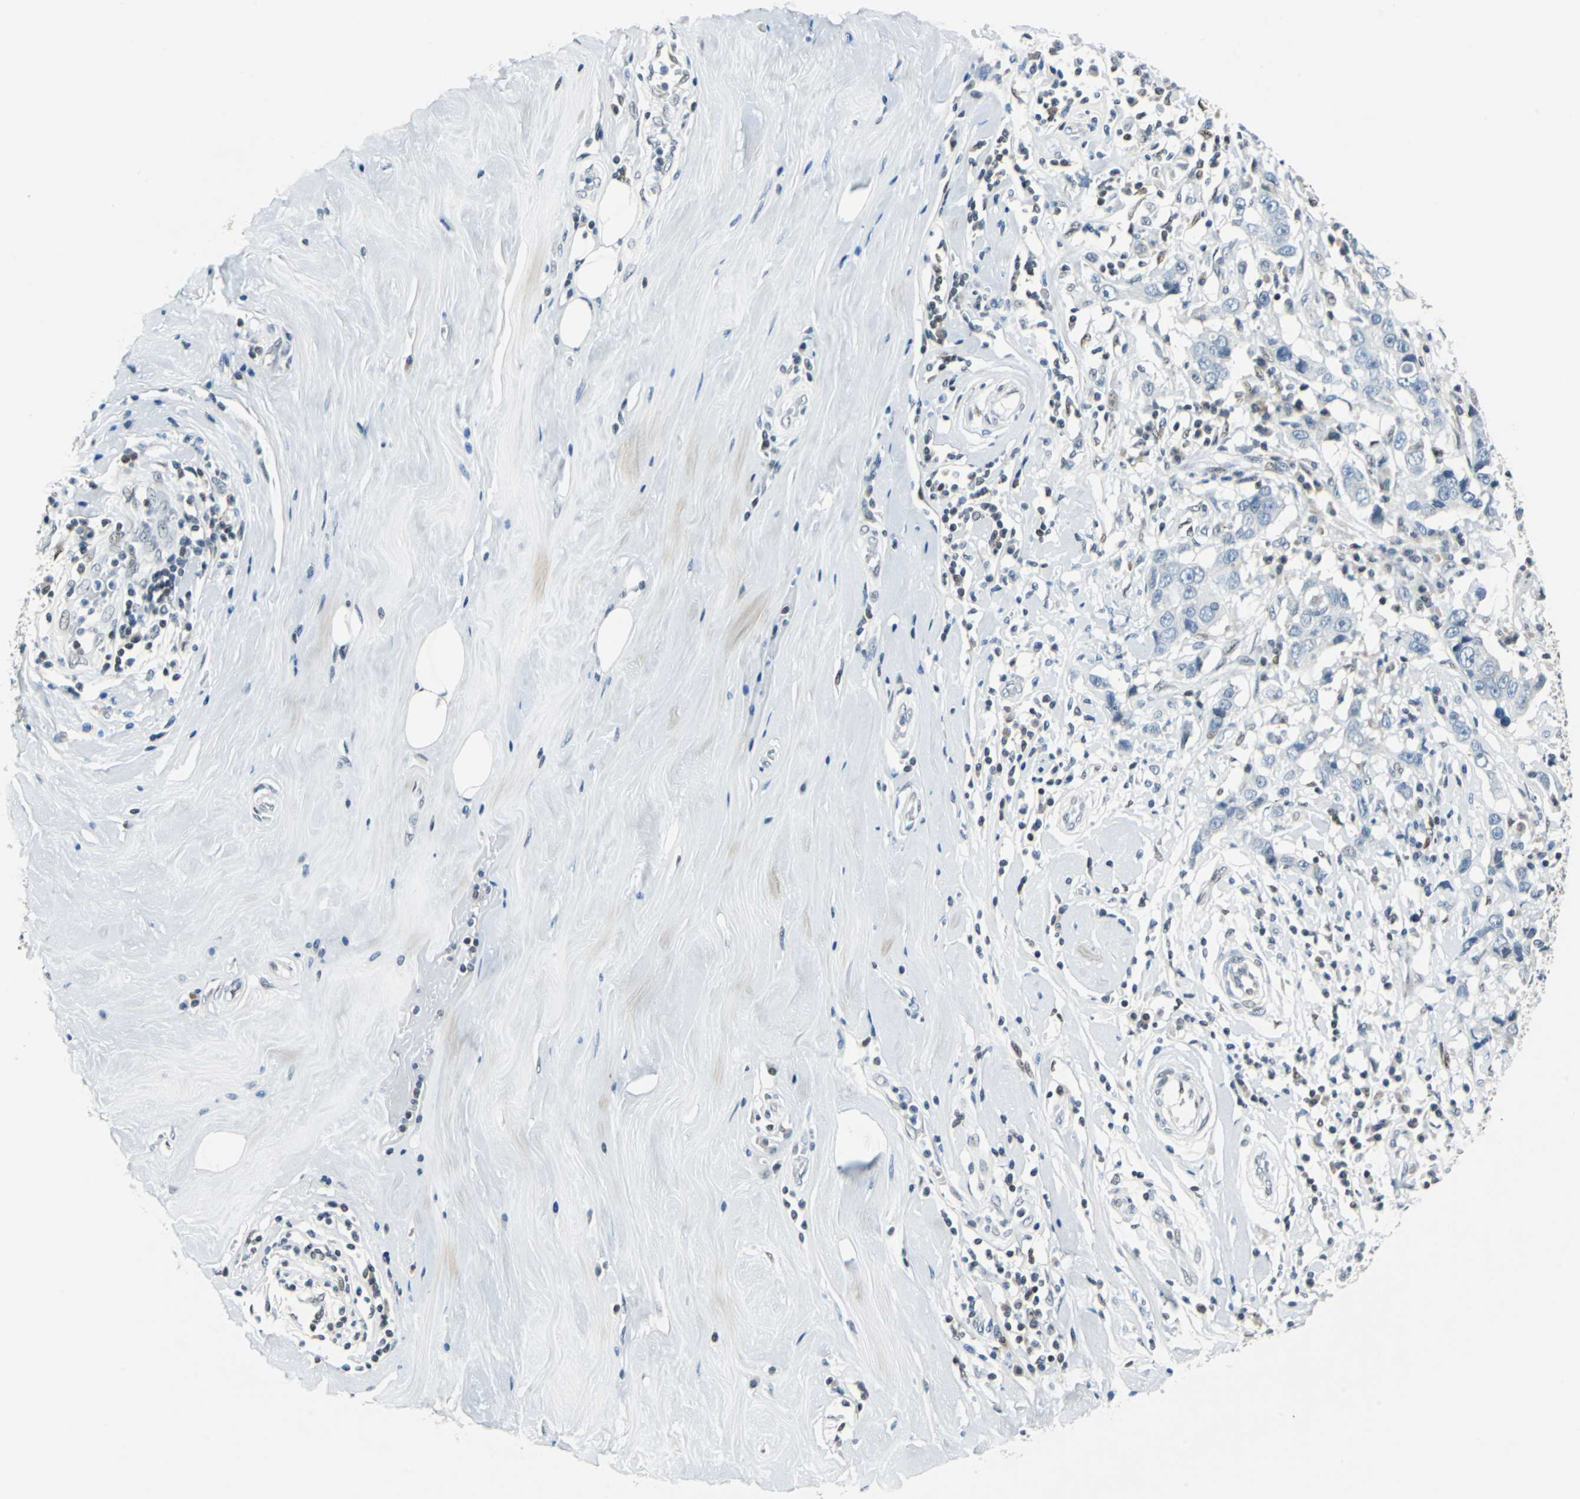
{"staining": {"intensity": "negative", "quantity": "none", "location": "none"}, "tissue": "breast cancer", "cell_type": "Tumor cells", "image_type": "cancer", "snomed": [{"axis": "morphology", "description": "Duct carcinoma"}, {"axis": "topography", "description": "Breast"}], "caption": "DAB (3,3'-diaminobenzidine) immunohistochemical staining of human intraductal carcinoma (breast) reveals no significant staining in tumor cells.", "gene": "HCFC2", "patient": {"sex": "female", "age": 27}}